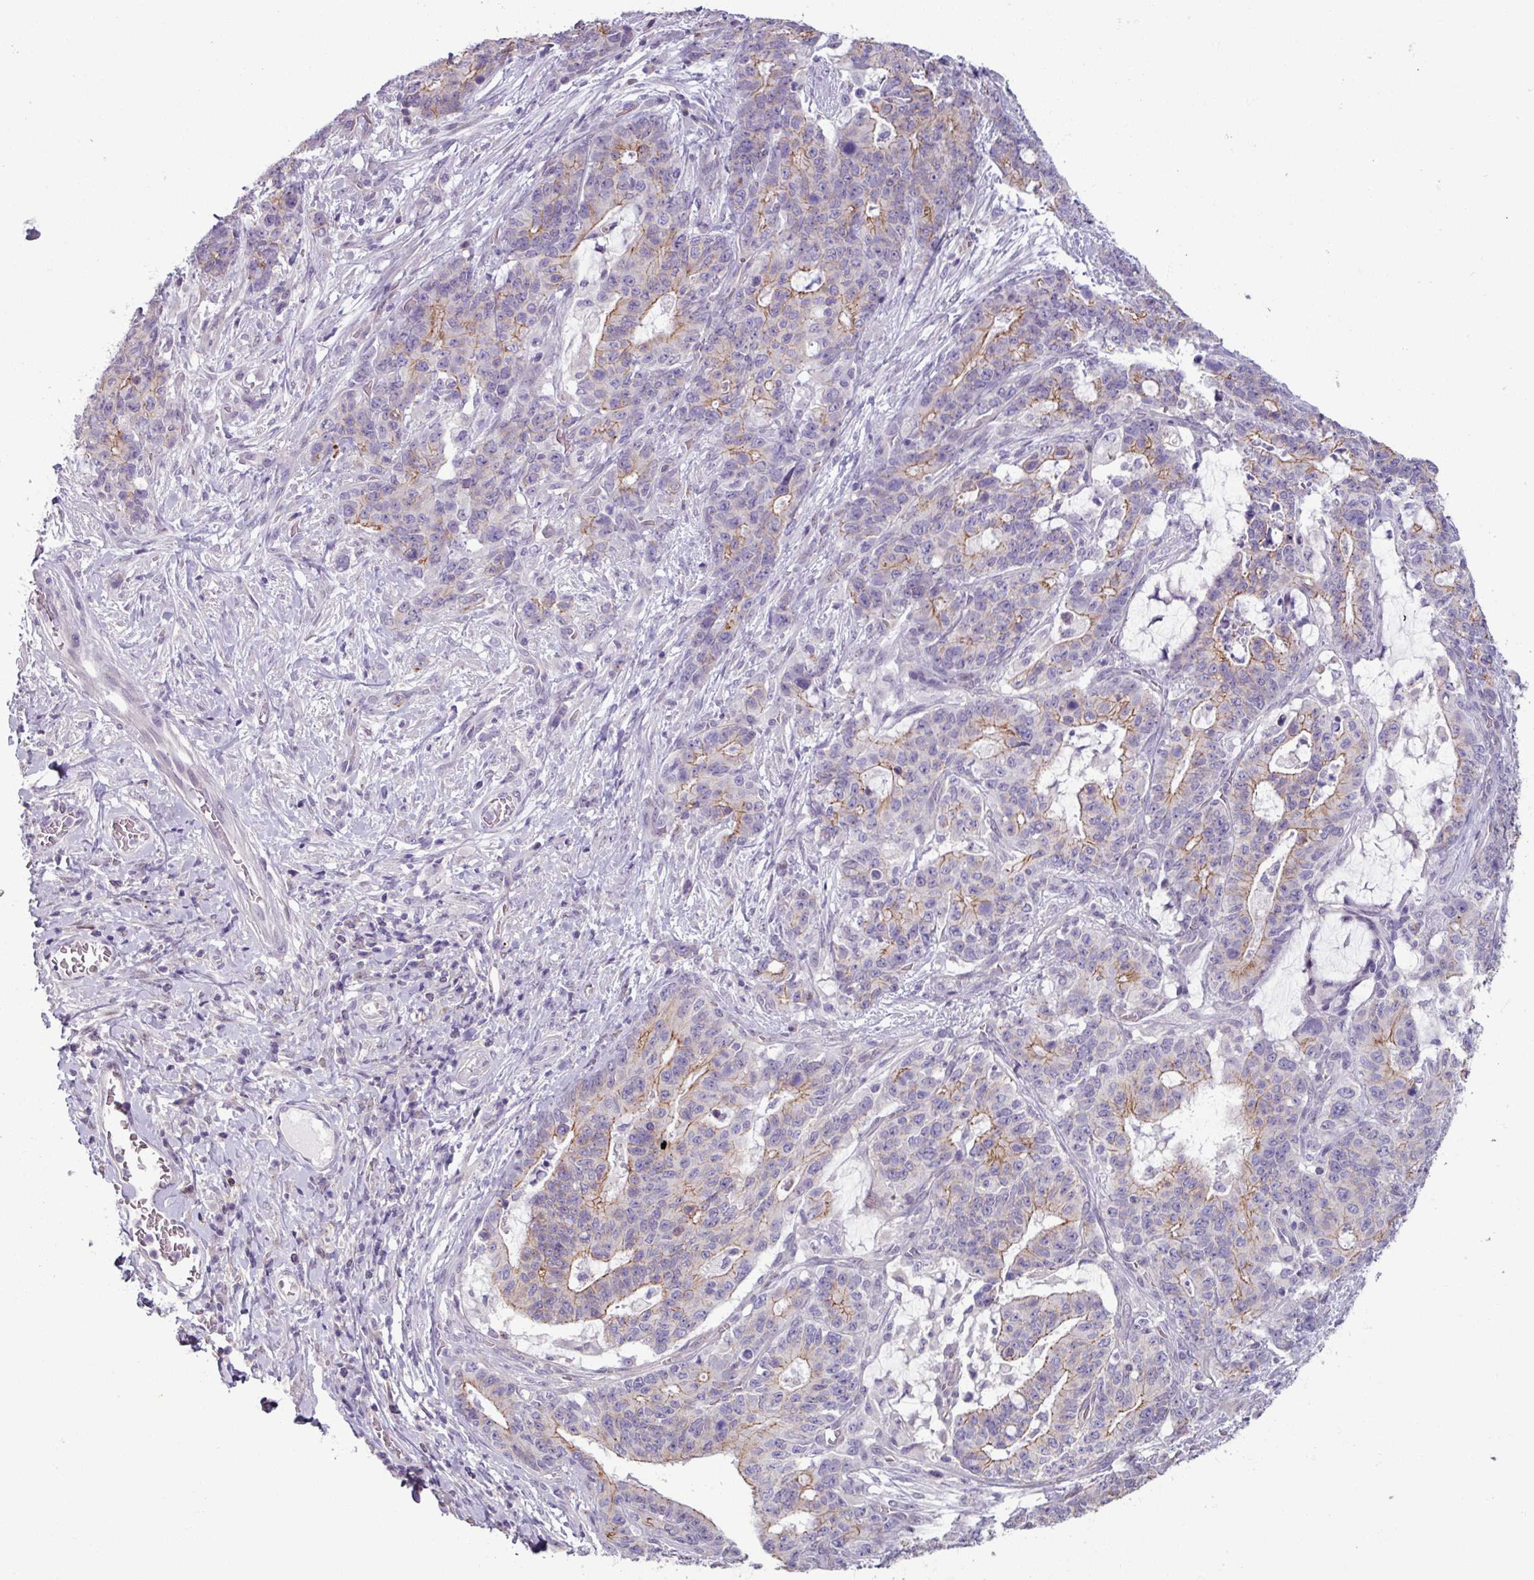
{"staining": {"intensity": "moderate", "quantity": "25%-75%", "location": "cytoplasmic/membranous"}, "tissue": "stomach cancer", "cell_type": "Tumor cells", "image_type": "cancer", "snomed": [{"axis": "morphology", "description": "Normal tissue, NOS"}, {"axis": "morphology", "description": "Adenocarcinoma, NOS"}, {"axis": "topography", "description": "Stomach"}], "caption": "A histopathology image of stomach cancer stained for a protein displays moderate cytoplasmic/membranous brown staining in tumor cells.", "gene": "PNMA6A", "patient": {"sex": "female", "age": 64}}